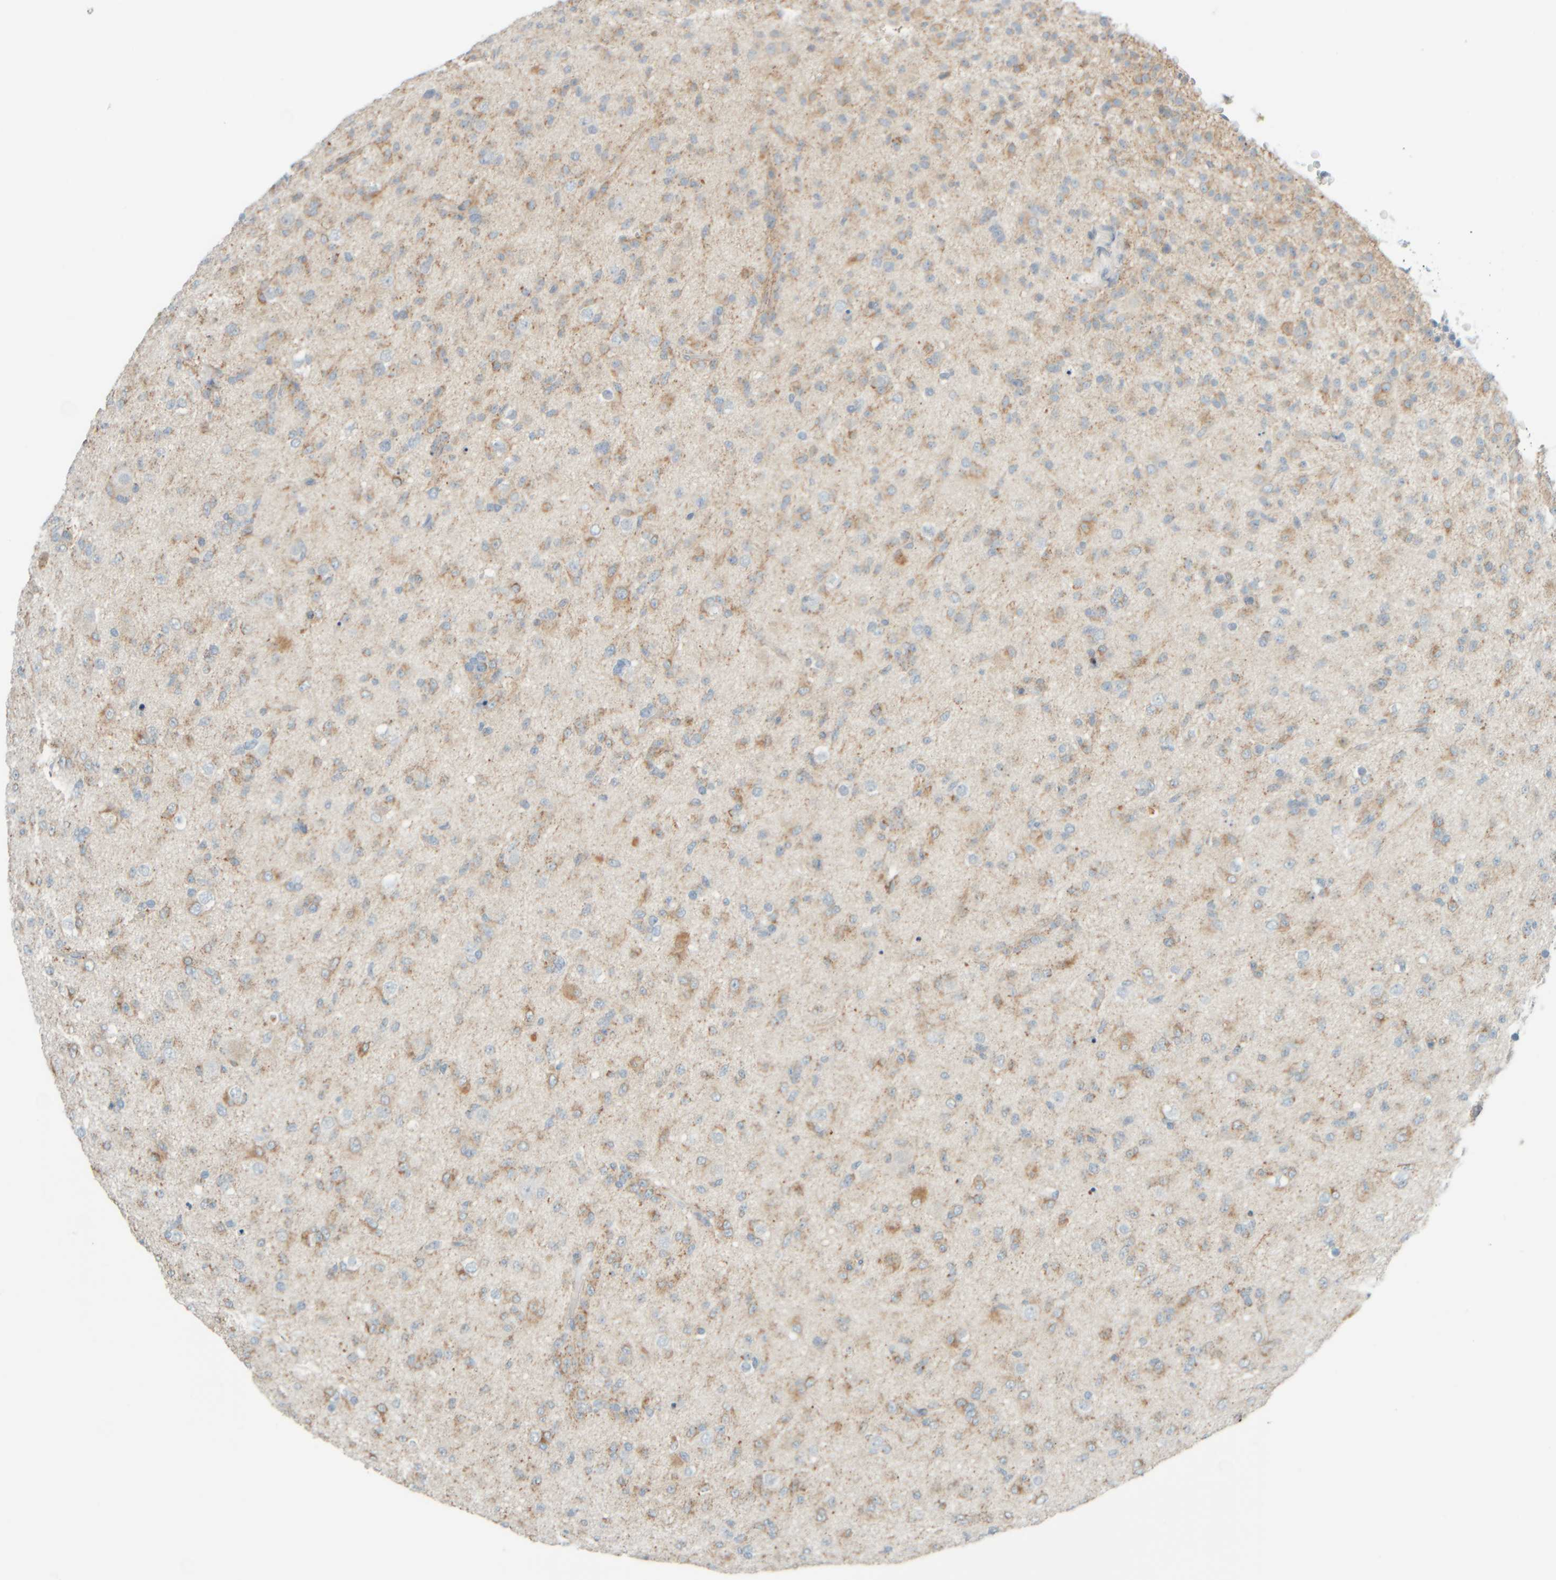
{"staining": {"intensity": "weak", "quantity": "25%-75%", "location": "cytoplasmic/membranous"}, "tissue": "glioma", "cell_type": "Tumor cells", "image_type": "cancer", "snomed": [{"axis": "morphology", "description": "Glioma, malignant, Low grade"}, {"axis": "topography", "description": "Brain"}], "caption": "Low-grade glioma (malignant) stained for a protein displays weak cytoplasmic/membranous positivity in tumor cells.", "gene": "PTGES3L-AARSD1", "patient": {"sex": "male", "age": 65}}